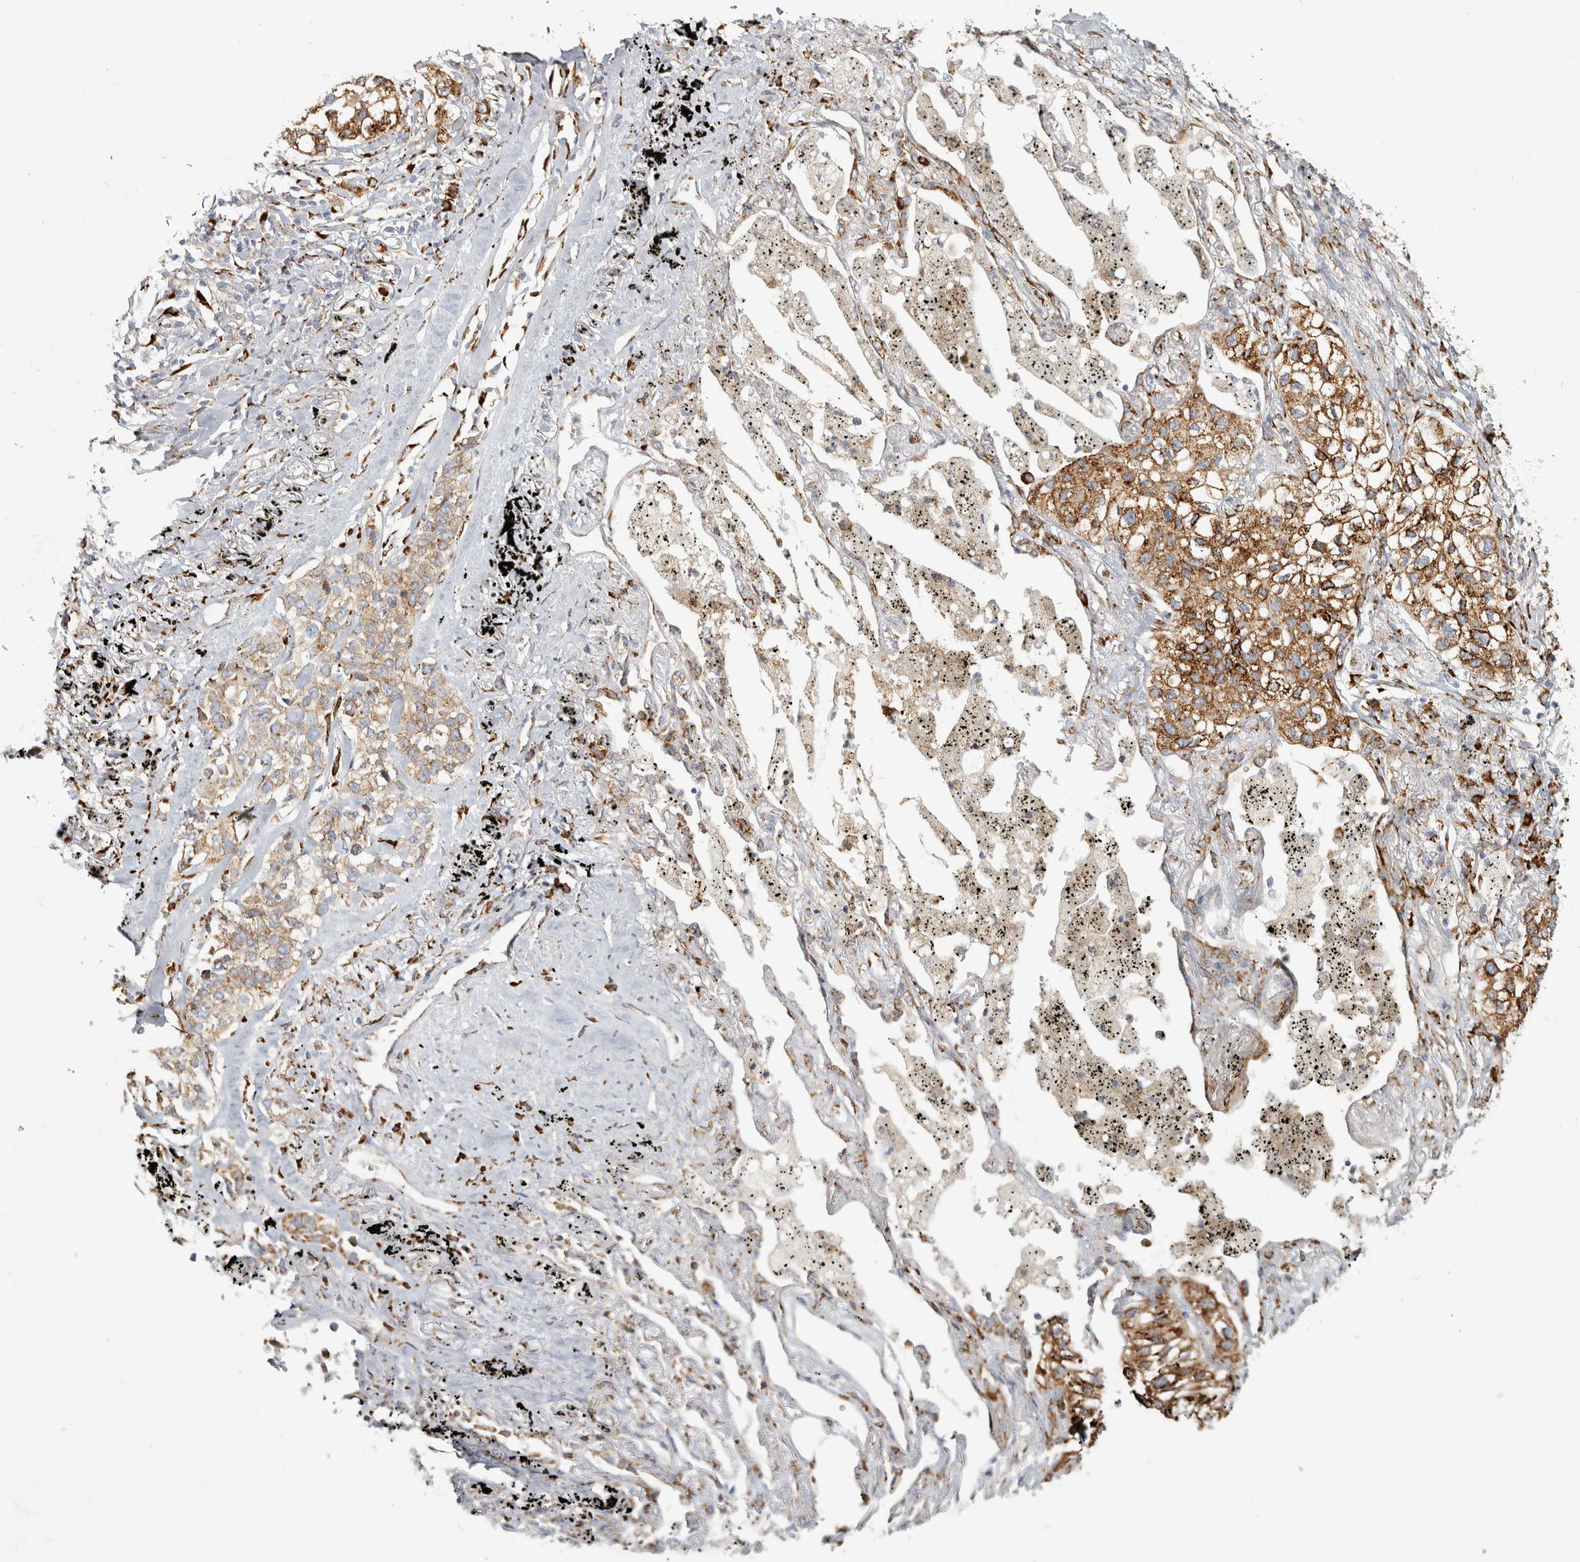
{"staining": {"intensity": "moderate", "quantity": ">75%", "location": "cytoplasmic/membranous"}, "tissue": "lung cancer", "cell_type": "Tumor cells", "image_type": "cancer", "snomed": [{"axis": "morphology", "description": "Adenocarcinoma, NOS"}, {"axis": "topography", "description": "Lung"}], "caption": "Tumor cells display medium levels of moderate cytoplasmic/membranous positivity in approximately >75% of cells in human adenocarcinoma (lung).", "gene": "OSTN", "patient": {"sex": "male", "age": 63}}